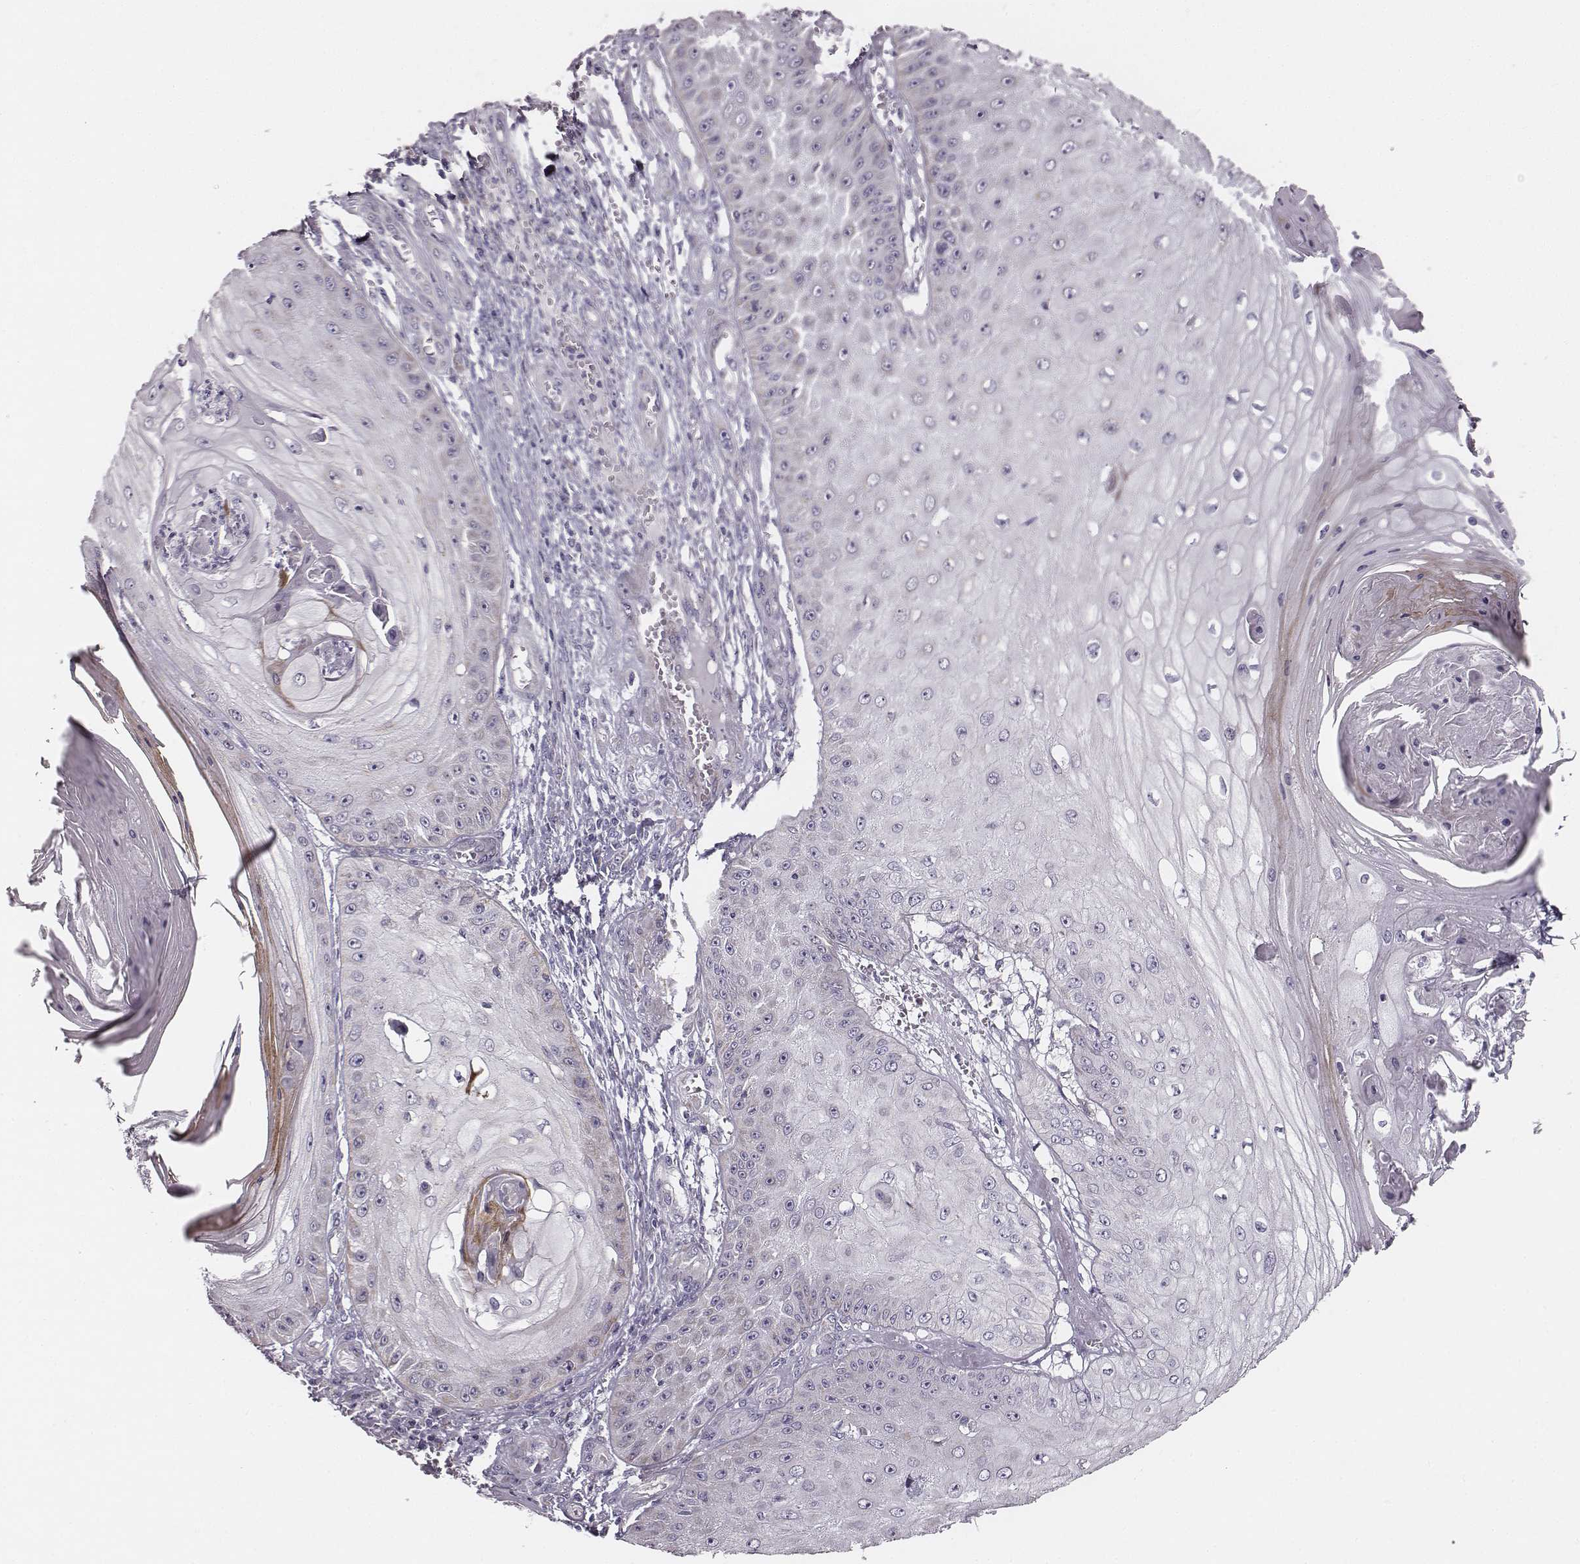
{"staining": {"intensity": "negative", "quantity": "none", "location": "none"}, "tissue": "skin cancer", "cell_type": "Tumor cells", "image_type": "cancer", "snomed": [{"axis": "morphology", "description": "Squamous cell carcinoma, NOS"}, {"axis": "topography", "description": "Skin"}], "caption": "IHC photomicrograph of human skin cancer (squamous cell carcinoma) stained for a protein (brown), which shows no staining in tumor cells.", "gene": "UBL4B", "patient": {"sex": "male", "age": 70}}